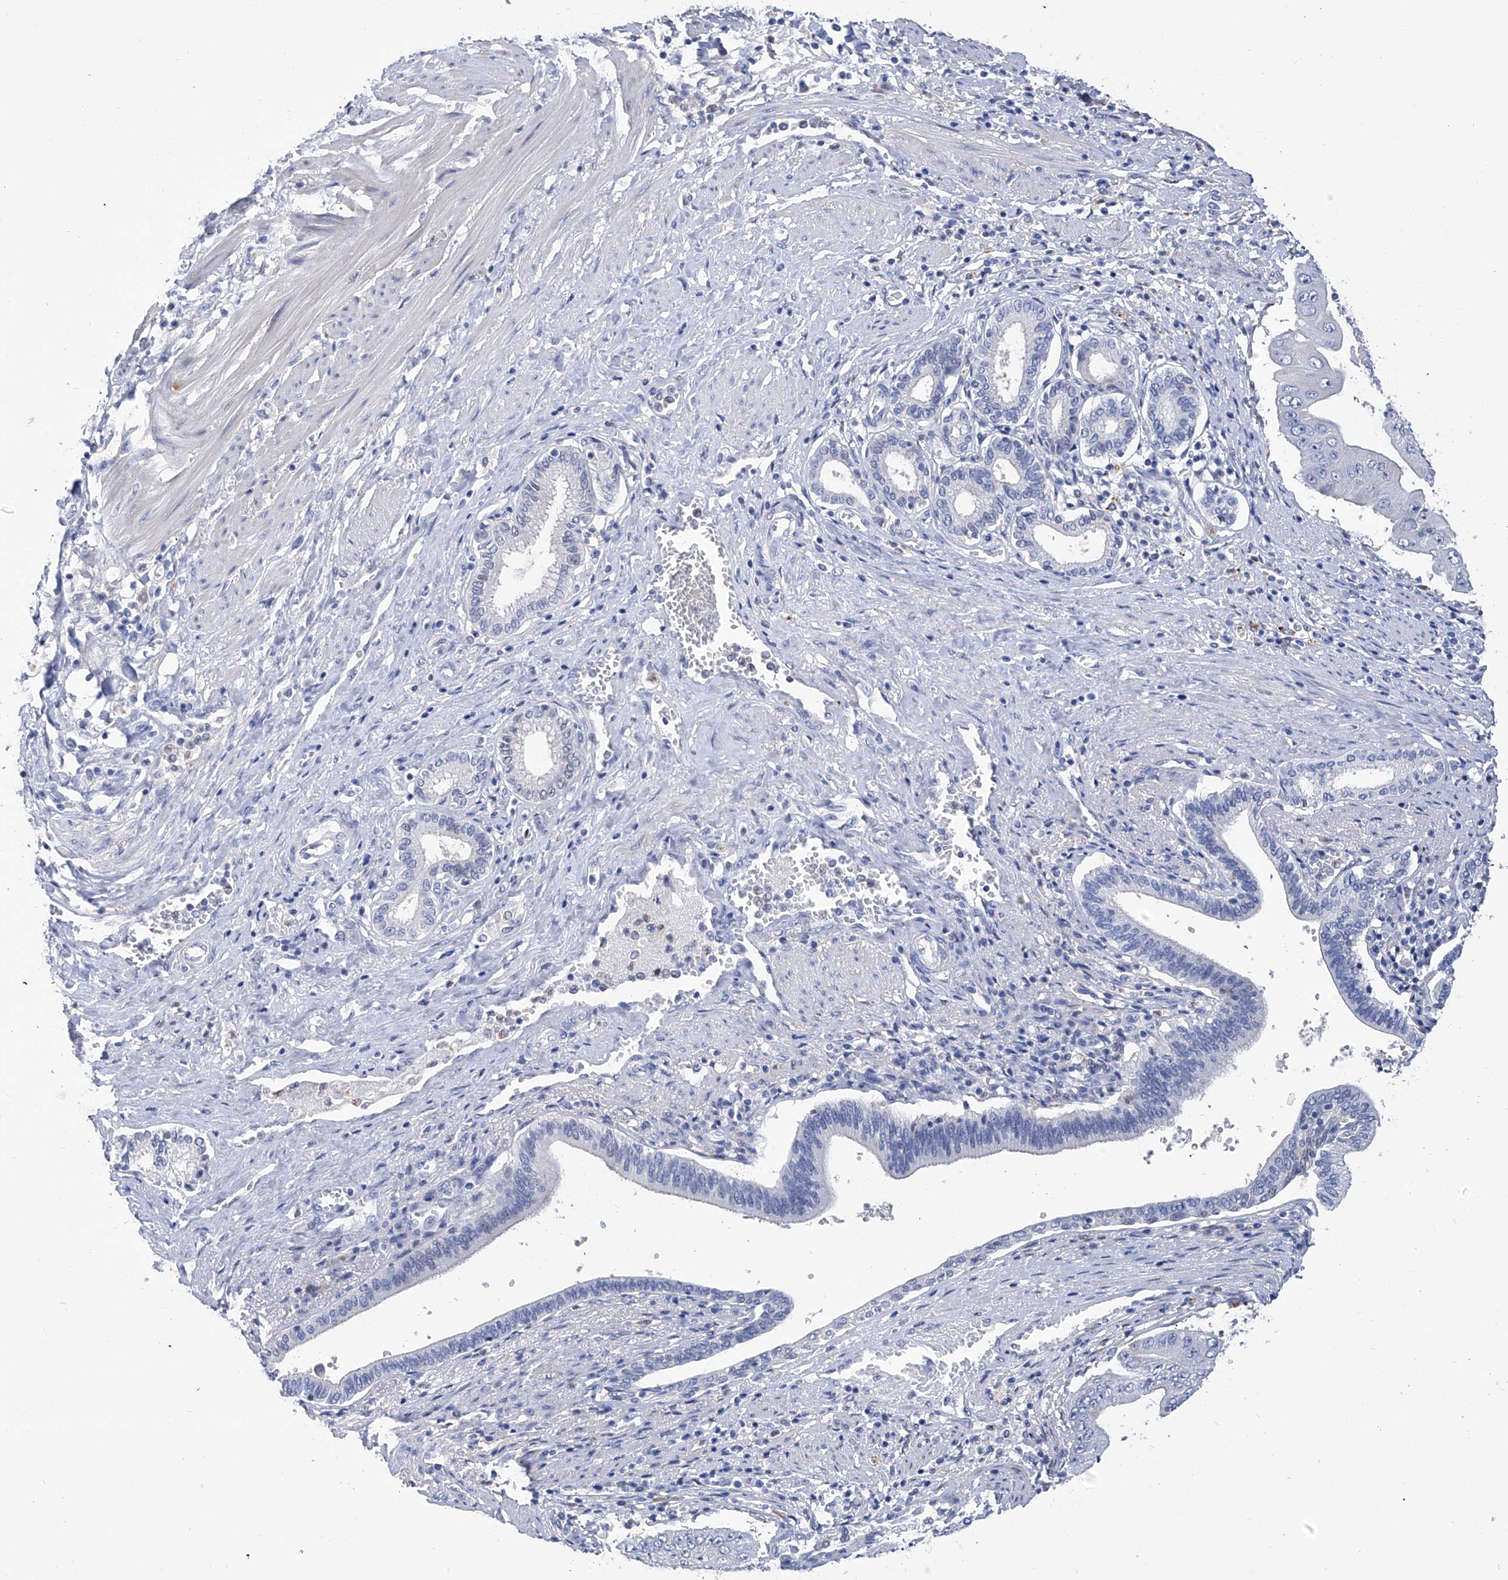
{"staining": {"intensity": "negative", "quantity": "none", "location": "none"}, "tissue": "pancreatic cancer", "cell_type": "Tumor cells", "image_type": "cancer", "snomed": [{"axis": "morphology", "description": "Adenocarcinoma, NOS"}, {"axis": "topography", "description": "Pancreas"}], "caption": "High power microscopy image of an IHC micrograph of adenocarcinoma (pancreatic), revealing no significant positivity in tumor cells. The staining was performed using DAB (3,3'-diaminobenzidine) to visualize the protein expression in brown, while the nuclei were stained in blue with hematoxylin (Magnification: 20x).", "gene": "PHF20", "patient": {"sex": "female", "age": 77}}